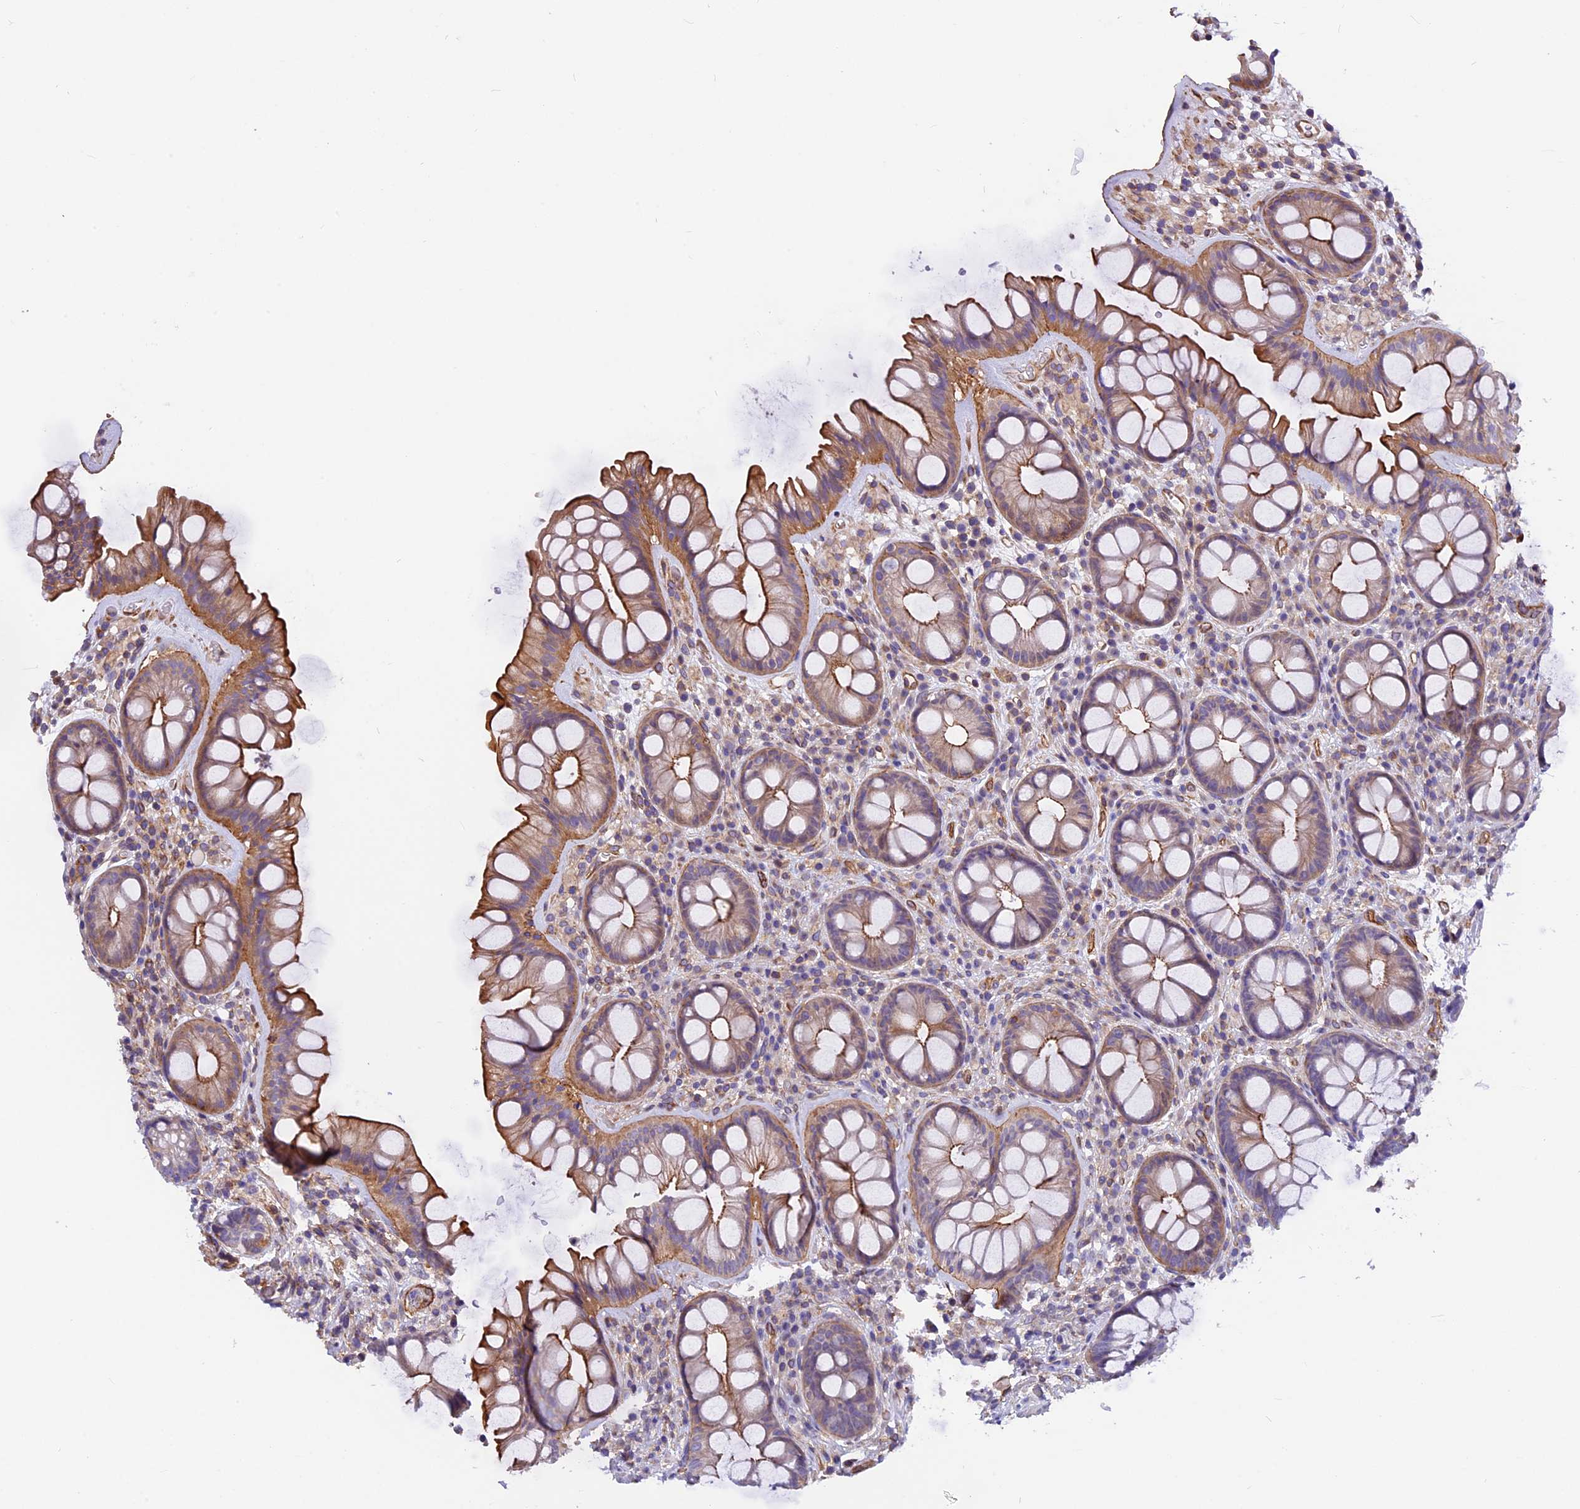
{"staining": {"intensity": "moderate", "quantity": "25%-75%", "location": "cytoplasmic/membranous"}, "tissue": "rectum", "cell_type": "Glandular cells", "image_type": "normal", "snomed": [{"axis": "morphology", "description": "Normal tissue, NOS"}, {"axis": "topography", "description": "Rectum"}], "caption": "Immunohistochemical staining of unremarkable human rectum exhibits moderate cytoplasmic/membranous protein expression in approximately 25%-75% of glandular cells.", "gene": "MED20", "patient": {"sex": "male", "age": 74}}